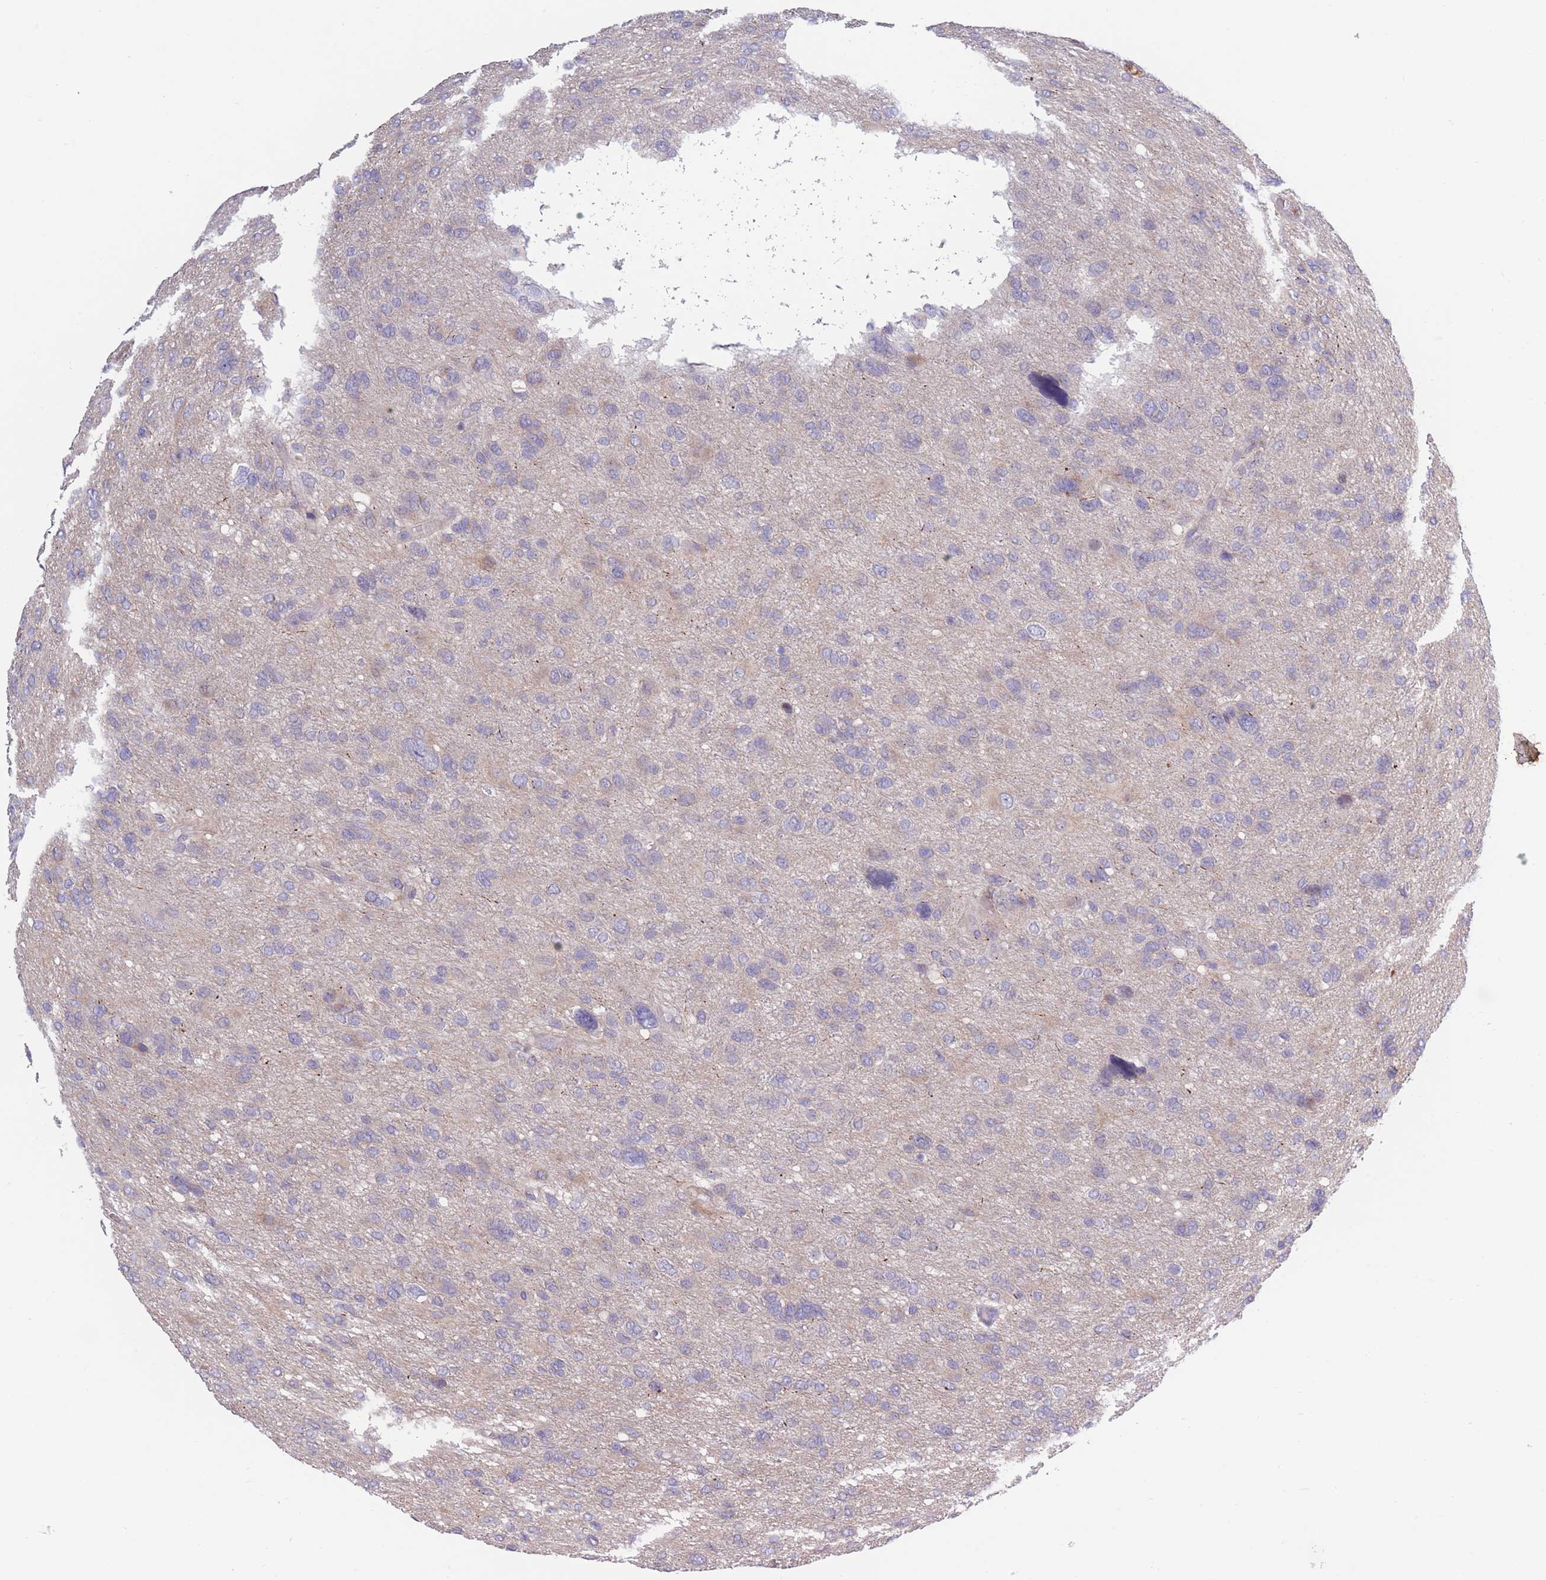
{"staining": {"intensity": "weak", "quantity": "<25%", "location": "cytoplasmic/membranous"}, "tissue": "glioma", "cell_type": "Tumor cells", "image_type": "cancer", "snomed": [{"axis": "morphology", "description": "Glioma, malignant, High grade"}, {"axis": "topography", "description": "Brain"}], "caption": "Tumor cells show no significant staining in malignant glioma (high-grade). (DAB IHC, high magnification).", "gene": "CCNQ", "patient": {"sex": "female", "age": 59}}